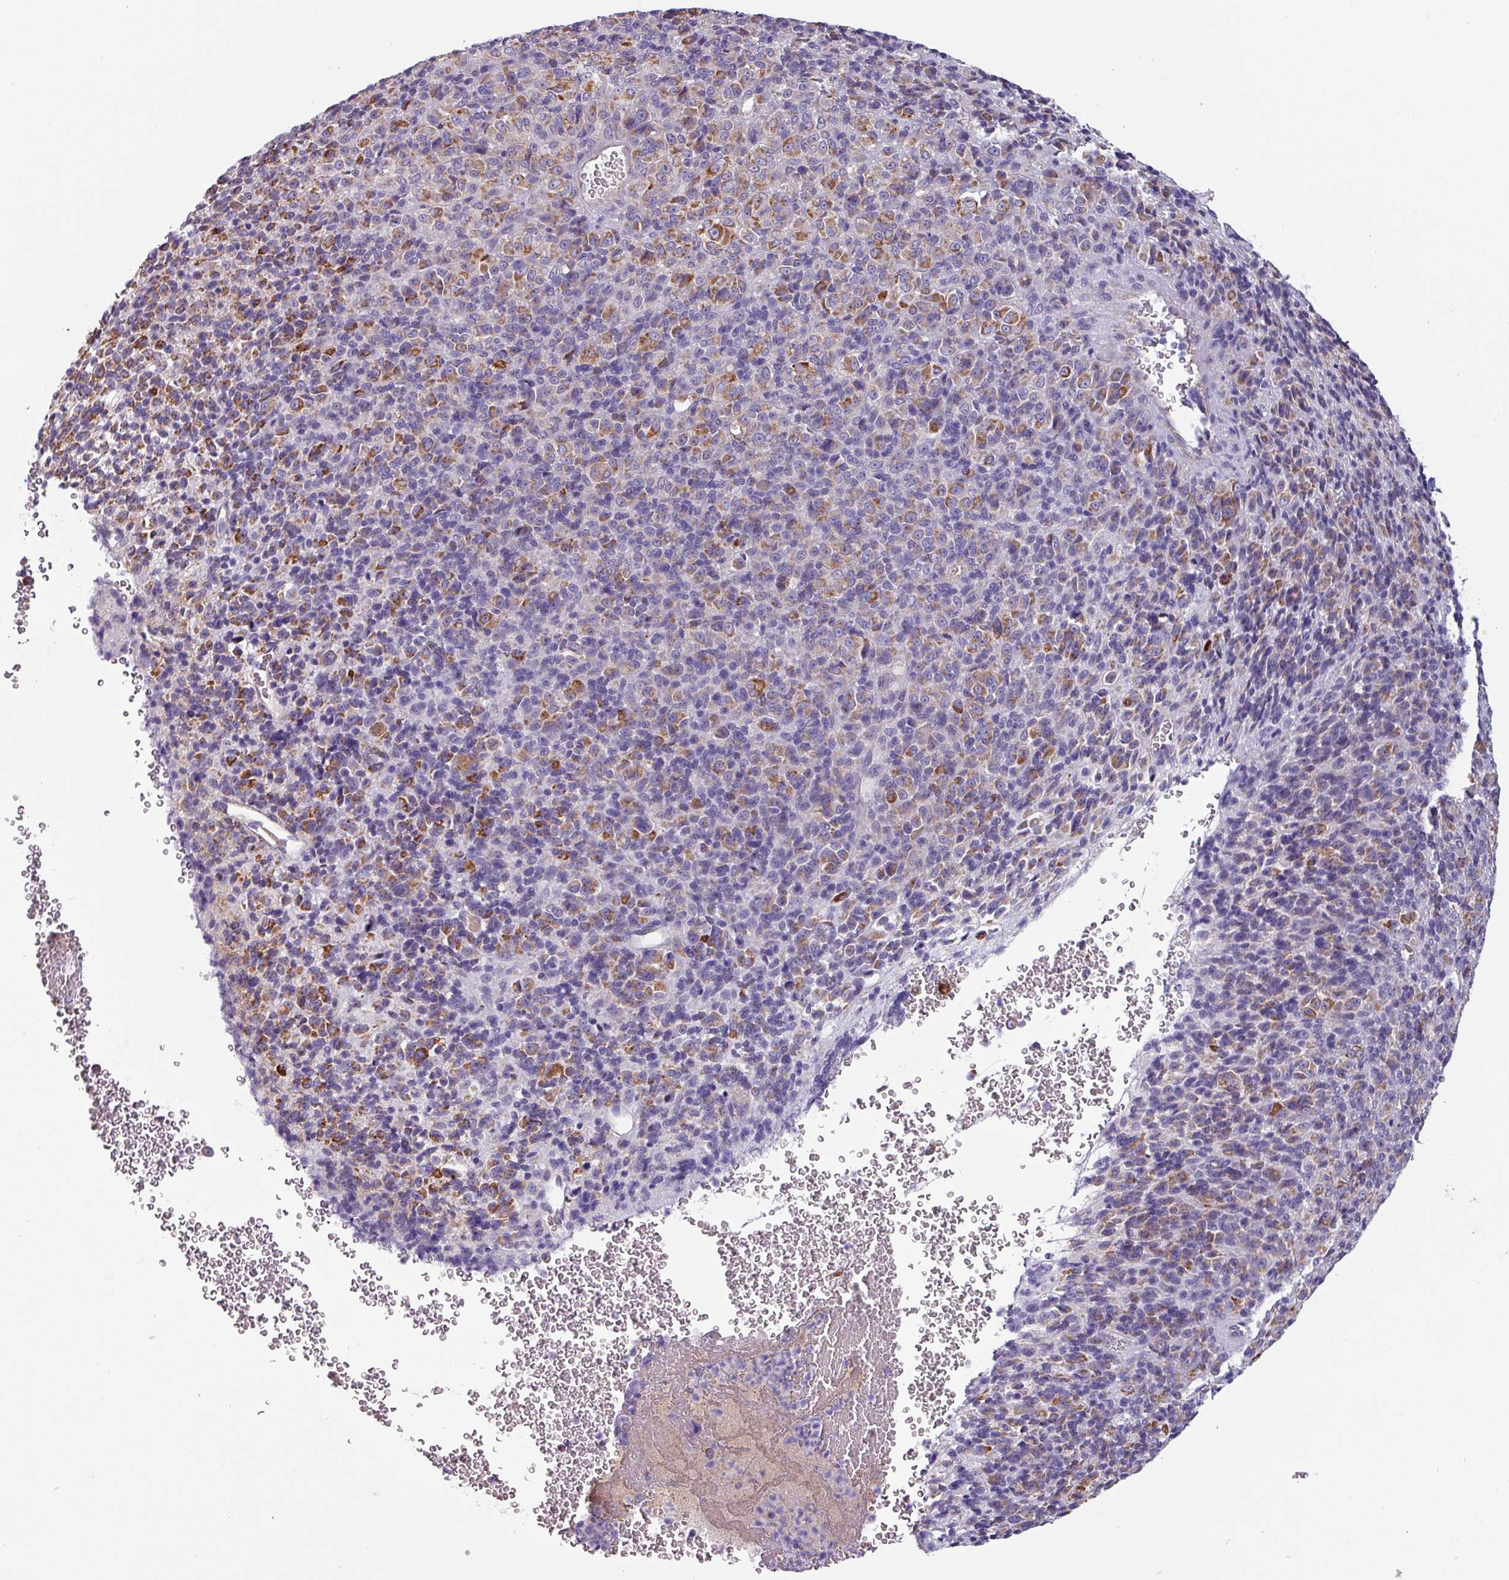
{"staining": {"intensity": "moderate", "quantity": "<25%", "location": "cytoplasmic/membranous"}, "tissue": "melanoma", "cell_type": "Tumor cells", "image_type": "cancer", "snomed": [{"axis": "morphology", "description": "Malignant melanoma, Metastatic site"}, {"axis": "topography", "description": "Brain"}], "caption": "Immunohistochemistry (IHC) (DAB) staining of human malignant melanoma (metastatic site) demonstrates moderate cytoplasmic/membranous protein staining in about <25% of tumor cells.", "gene": "CAMK1", "patient": {"sex": "female", "age": 56}}